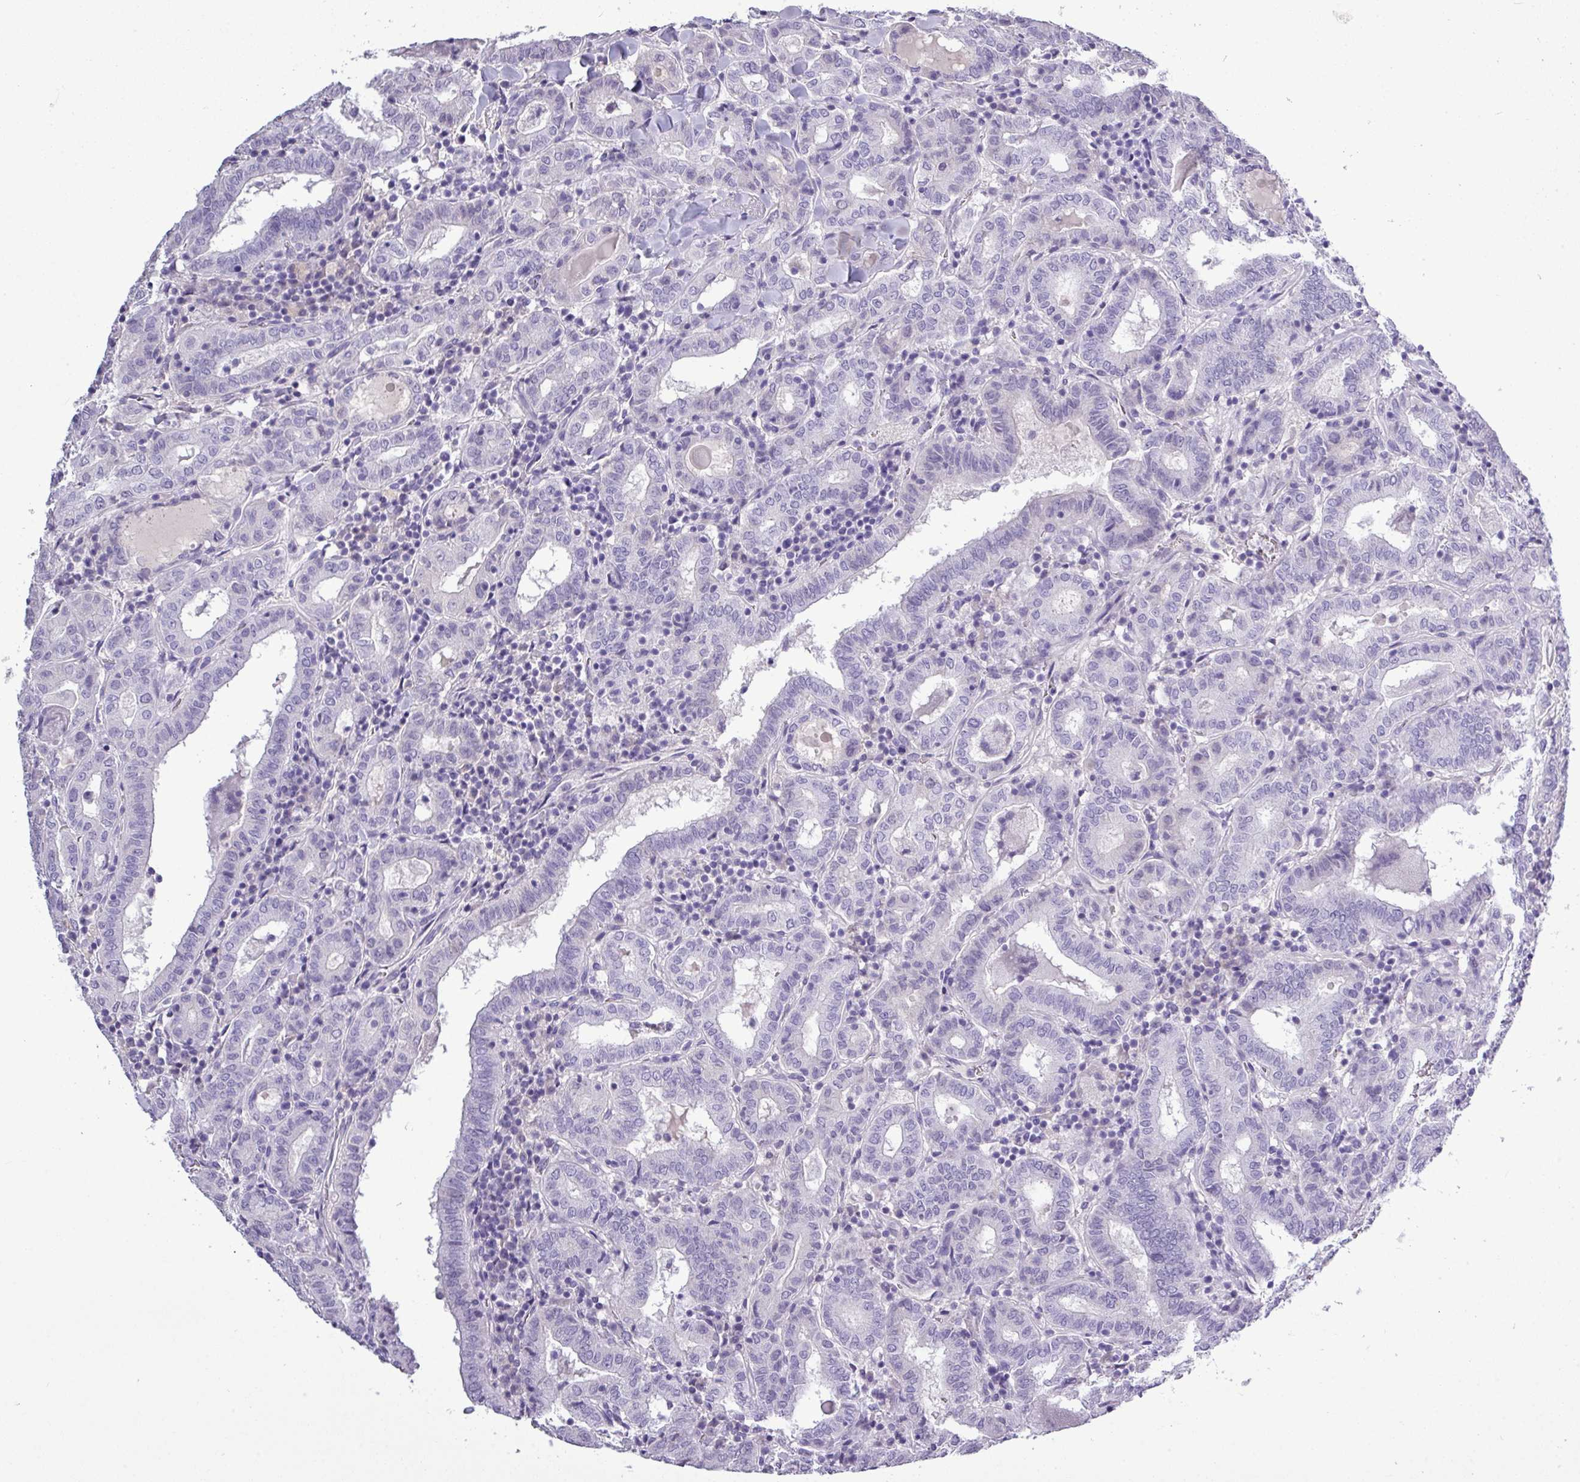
{"staining": {"intensity": "negative", "quantity": "none", "location": "none"}, "tissue": "thyroid cancer", "cell_type": "Tumor cells", "image_type": "cancer", "snomed": [{"axis": "morphology", "description": "Papillary adenocarcinoma, NOS"}, {"axis": "topography", "description": "Thyroid gland"}], "caption": "Histopathology image shows no significant protein staining in tumor cells of thyroid cancer.", "gene": "TMEM91", "patient": {"sex": "female", "age": 72}}